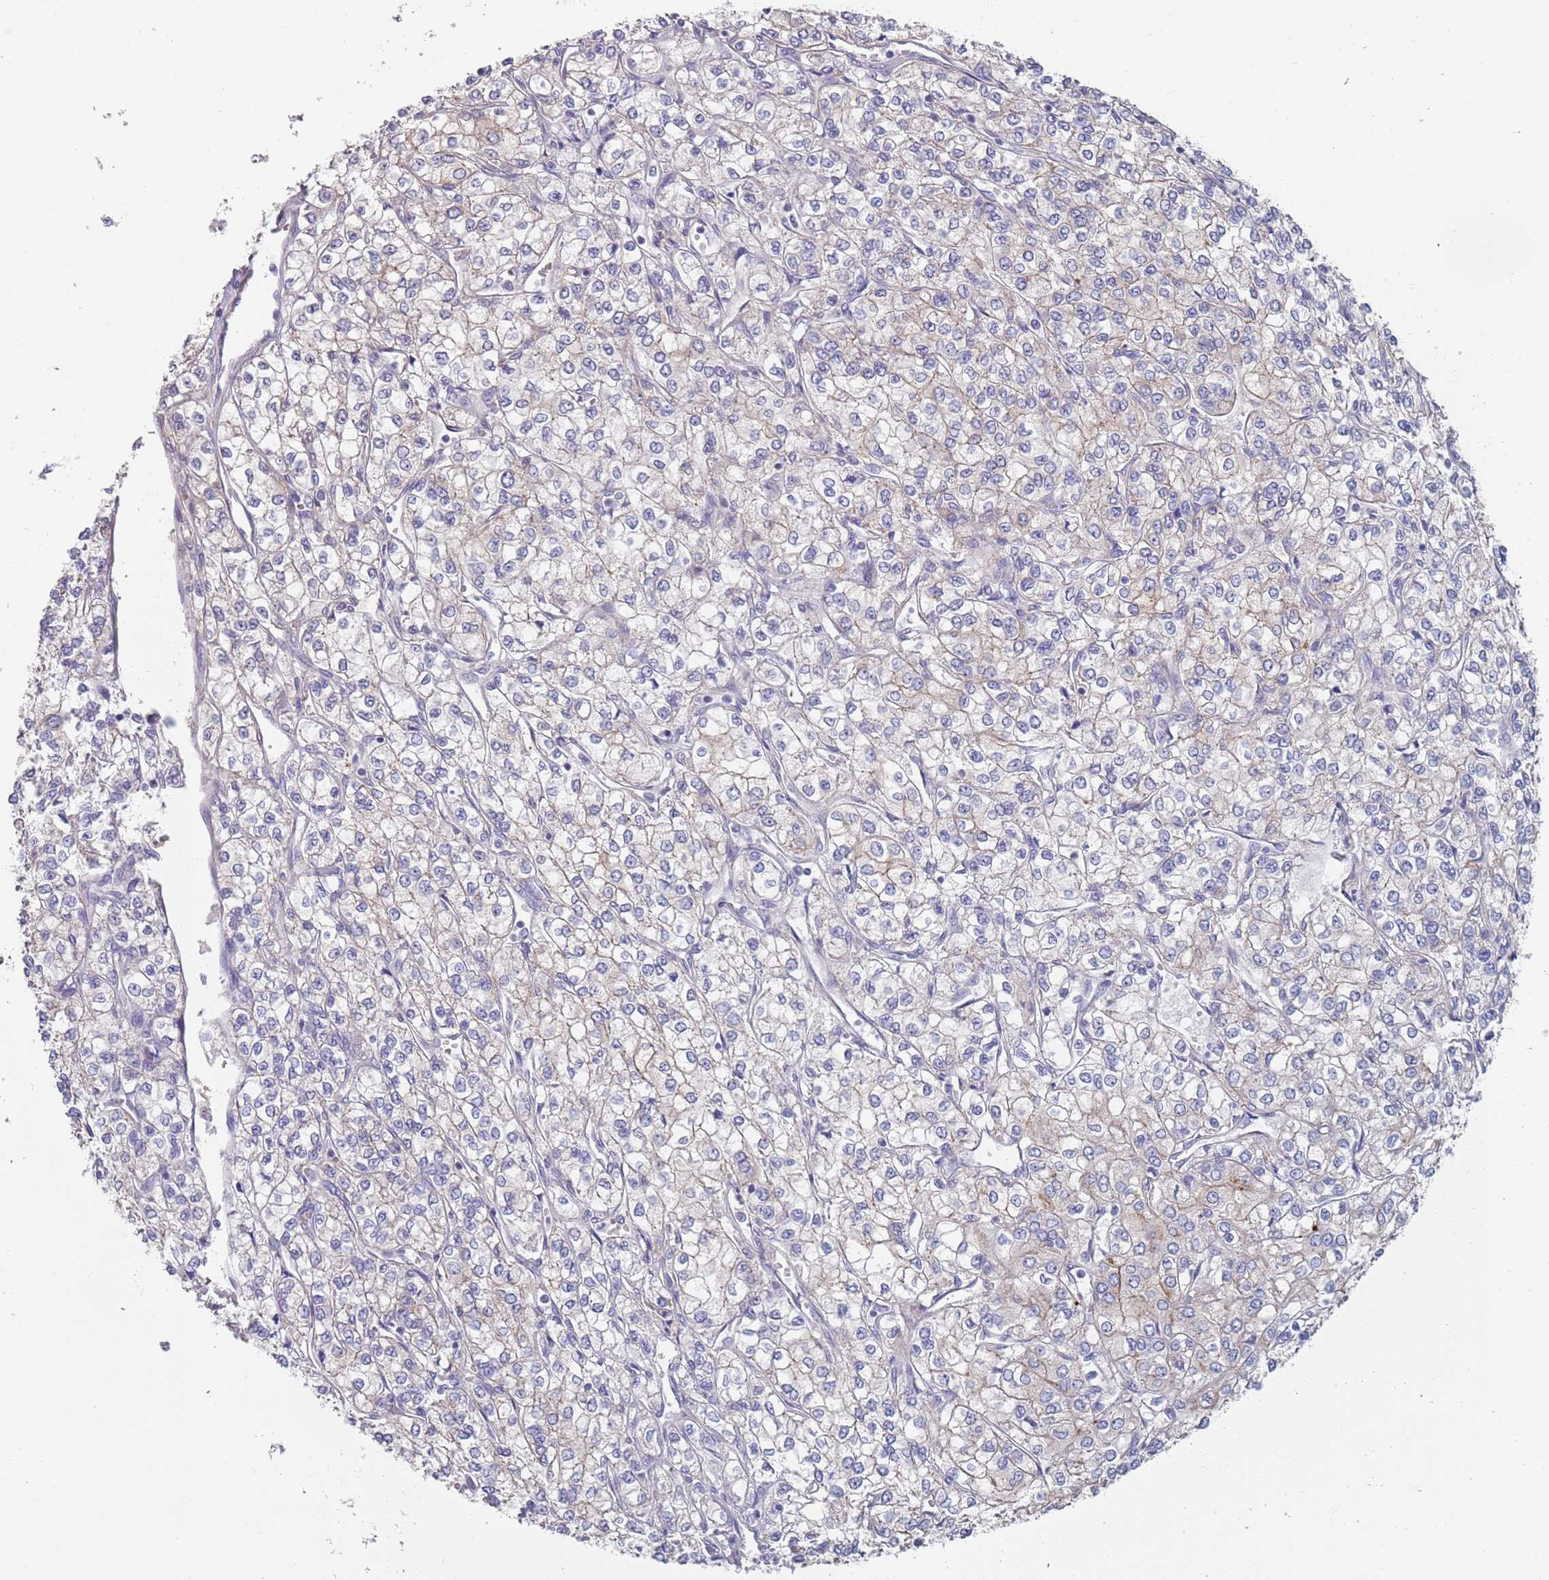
{"staining": {"intensity": "weak", "quantity": "<25%", "location": "cytoplasmic/membranous"}, "tissue": "renal cancer", "cell_type": "Tumor cells", "image_type": "cancer", "snomed": [{"axis": "morphology", "description": "Adenocarcinoma, NOS"}, {"axis": "topography", "description": "Kidney"}], "caption": "This is a micrograph of immunohistochemistry (IHC) staining of adenocarcinoma (renal), which shows no positivity in tumor cells.", "gene": "APPL2", "patient": {"sex": "male", "age": 80}}